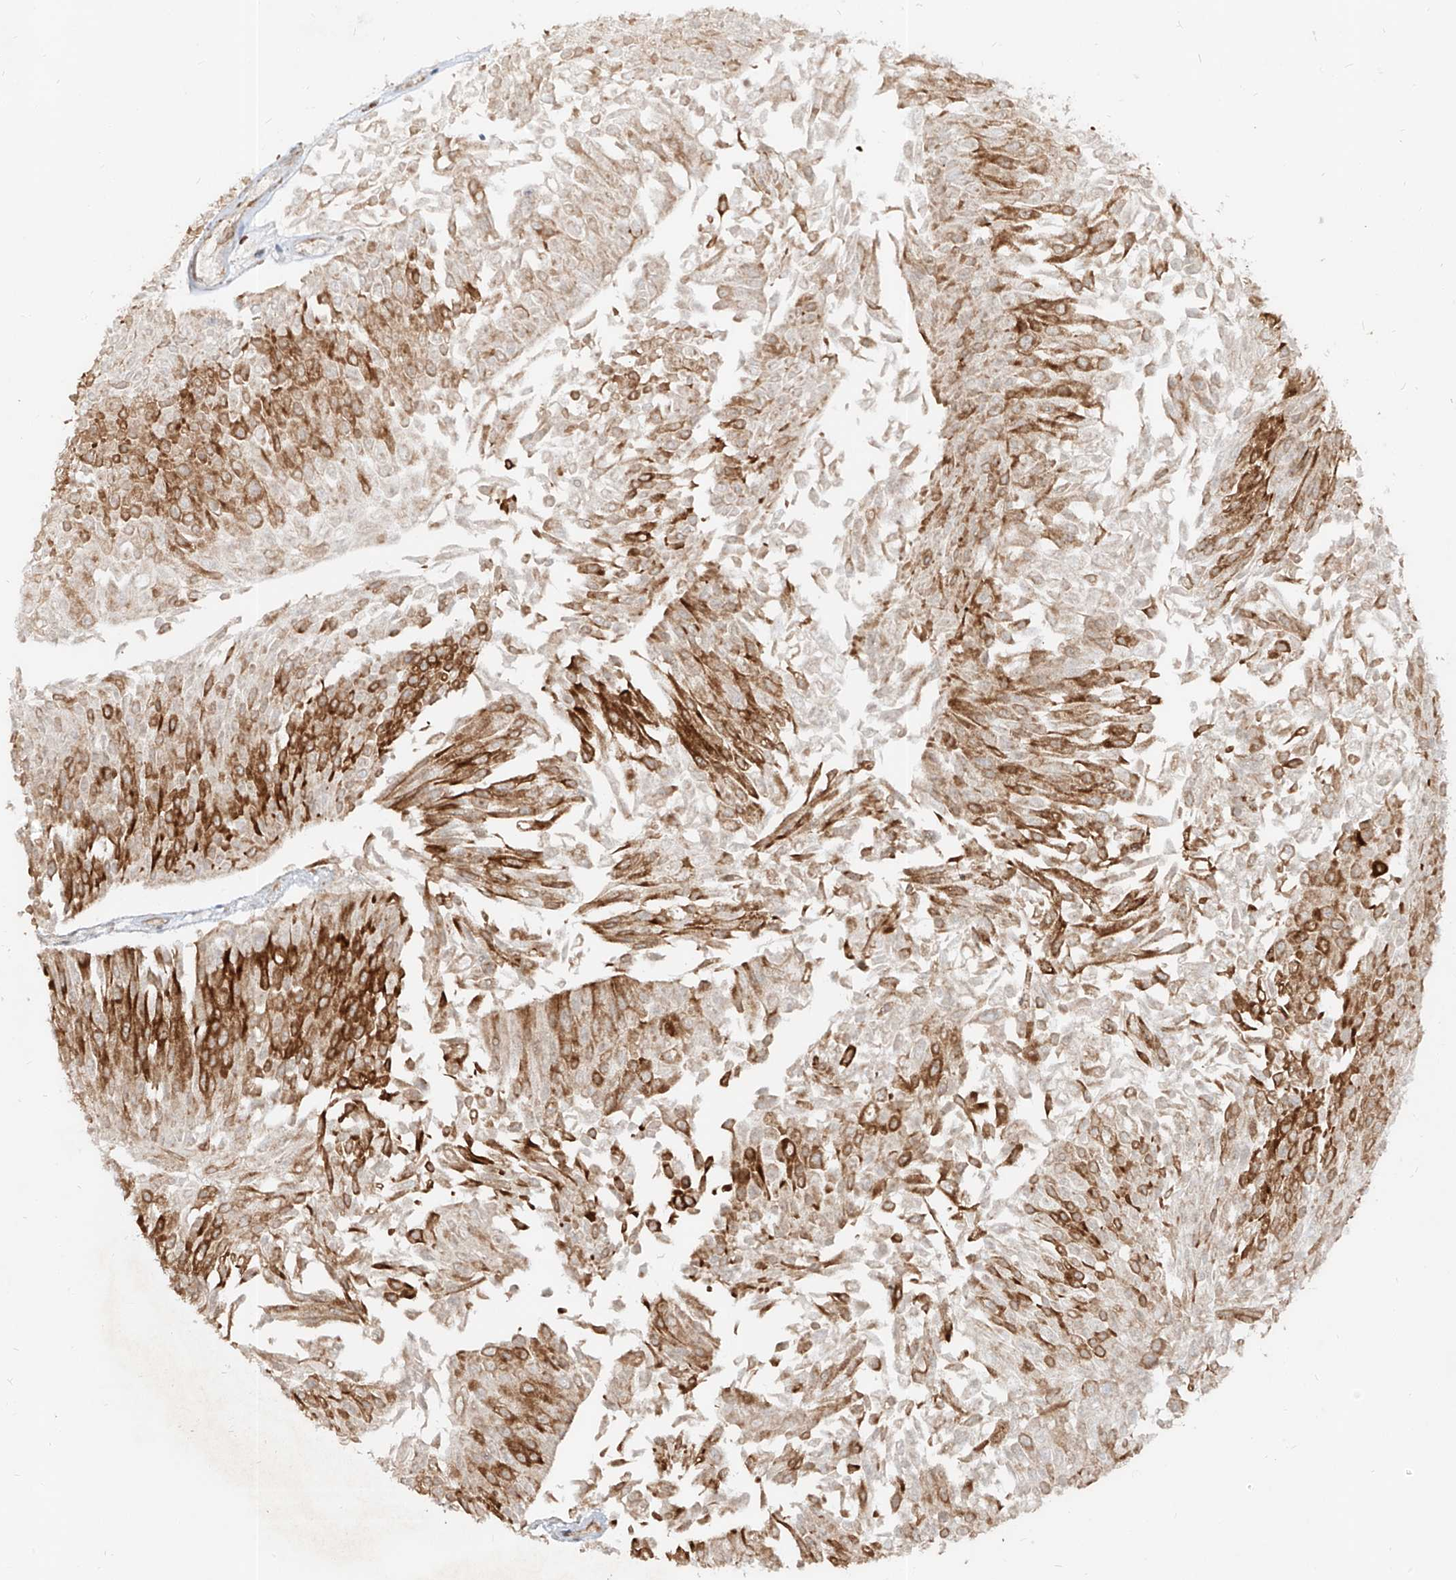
{"staining": {"intensity": "strong", "quantity": "<25%", "location": "cytoplasmic/membranous"}, "tissue": "urothelial cancer", "cell_type": "Tumor cells", "image_type": "cancer", "snomed": [{"axis": "morphology", "description": "Urothelial carcinoma, Low grade"}, {"axis": "topography", "description": "Urinary bladder"}], "caption": "IHC photomicrograph of neoplastic tissue: human urothelial cancer stained using IHC exhibits medium levels of strong protein expression localized specifically in the cytoplasmic/membranous of tumor cells, appearing as a cytoplasmic/membranous brown color.", "gene": "FGD2", "patient": {"sex": "male", "age": 67}}